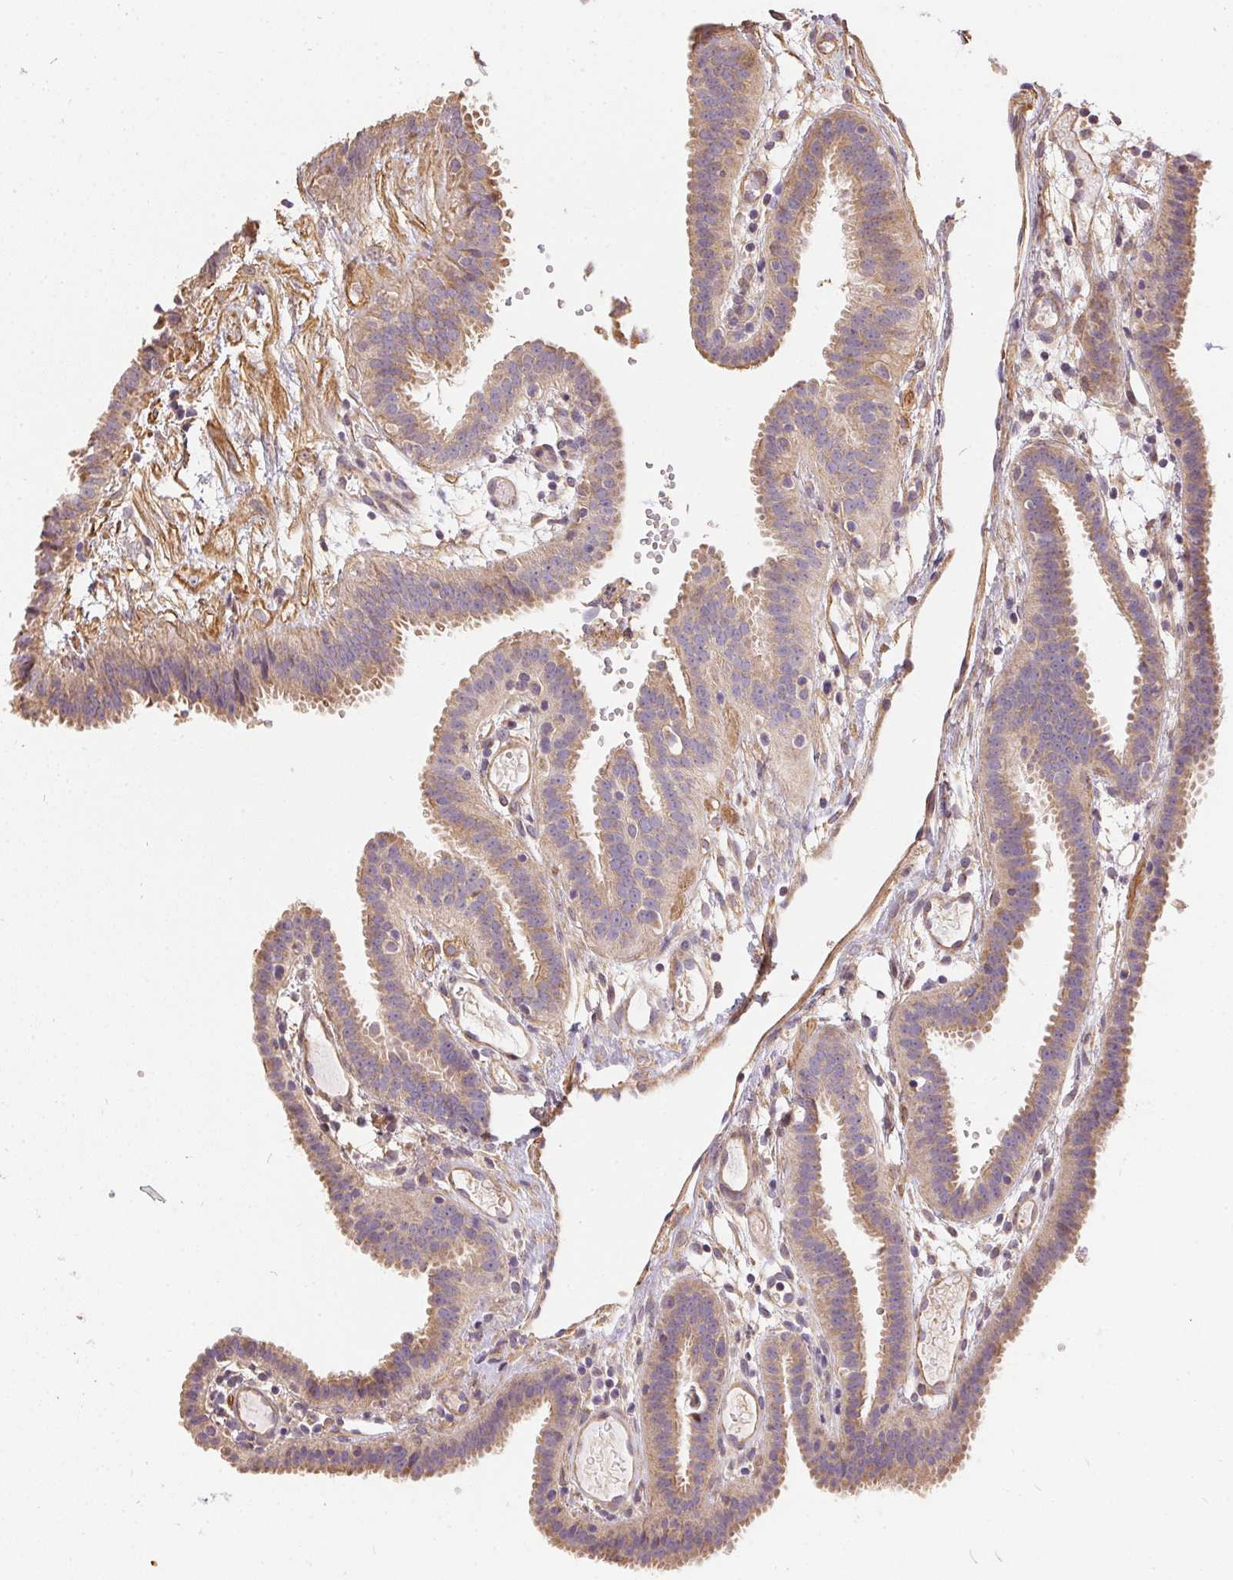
{"staining": {"intensity": "weak", "quantity": ">75%", "location": "cytoplasmic/membranous"}, "tissue": "fallopian tube", "cell_type": "Glandular cells", "image_type": "normal", "snomed": [{"axis": "morphology", "description": "Normal tissue, NOS"}, {"axis": "topography", "description": "Fallopian tube"}], "caption": "Immunohistochemistry (IHC) (DAB (3,3'-diaminobenzidine)) staining of benign human fallopian tube shows weak cytoplasmic/membranous protein expression in approximately >75% of glandular cells. Nuclei are stained in blue.", "gene": "REV3L", "patient": {"sex": "female", "age": 37}}